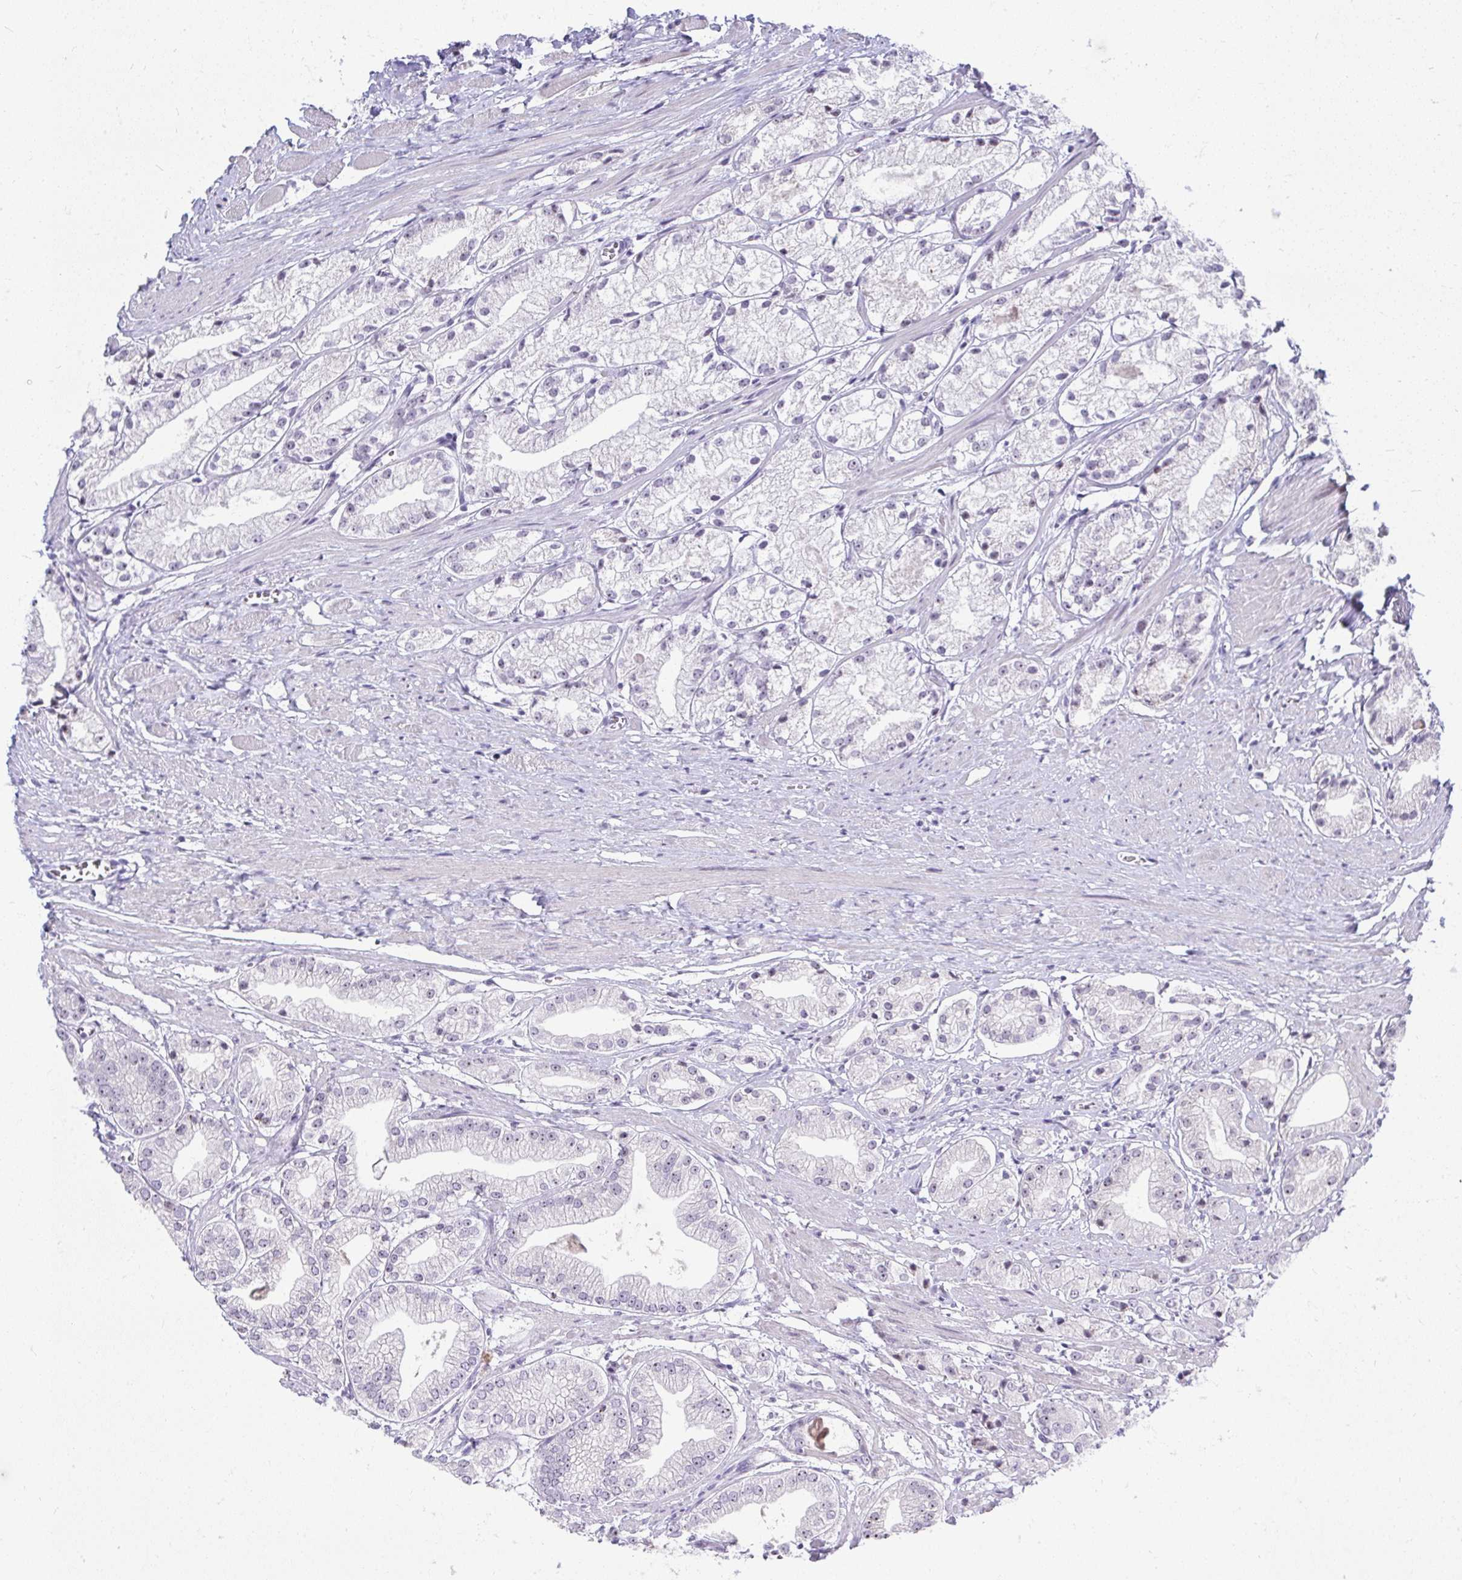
{"staining": {"intensity": "negative", "quantity": "none", "location": "none"}, "tissue": "prostate cancer", "cell_type": "Tumor cells", "image_type": "cancer", "snomed": [{"axis": "morphology", "description": "Adenocarcinoma, Low grade"}, {"axis": "topography", "description": "Prostate"}], "caption": "Immunohistochemistry histopathology image of neoplastic tissue: human prostate cancer (adenocarcinoma (low-grade)) stained with DAB displays no significant protein positivity in tumor cells.", "gene": "EID3", "patient": {"sex": "male", "age": 69}}